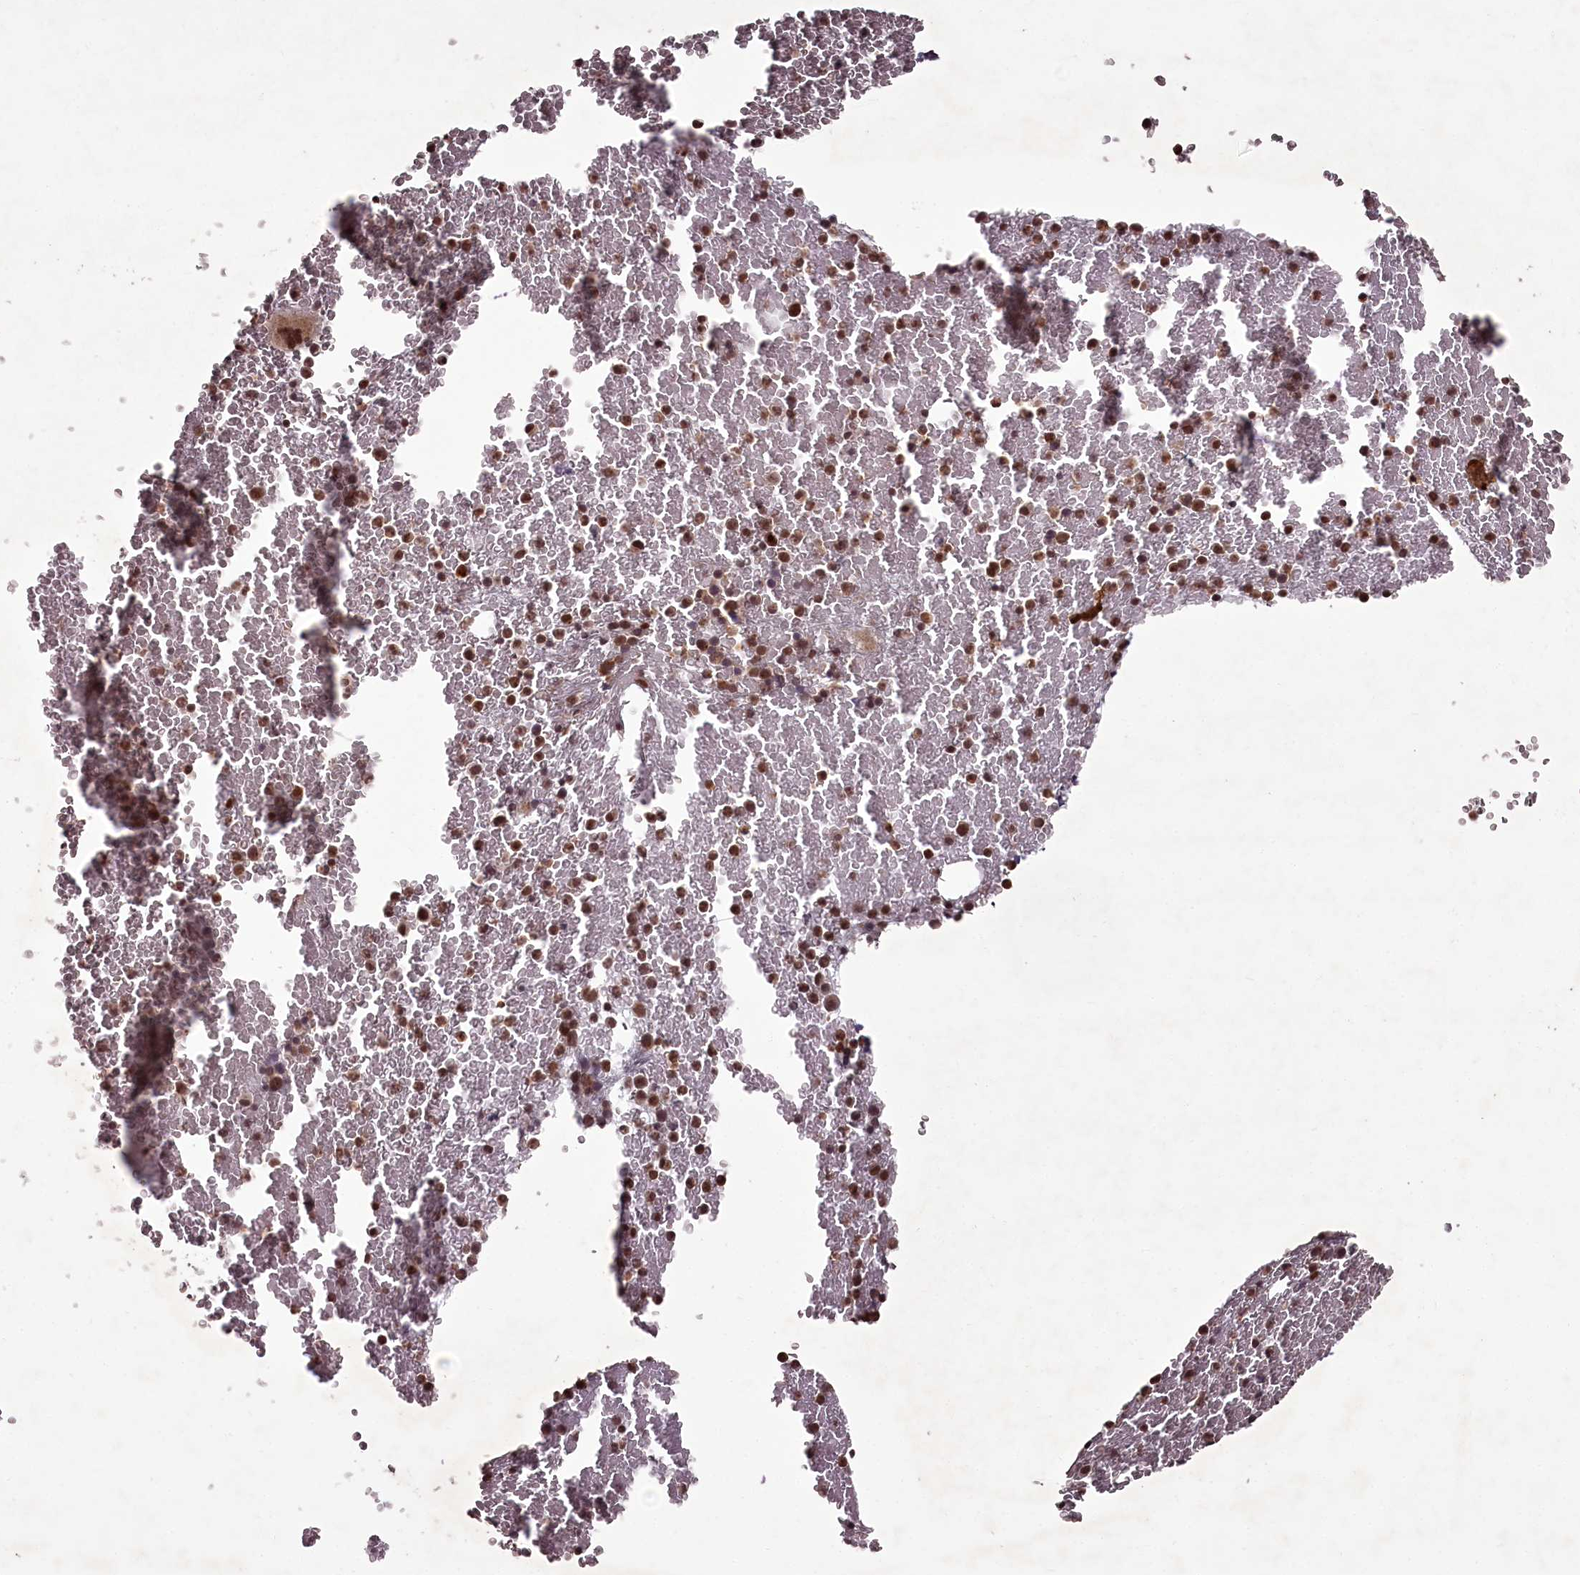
{"staining": {"intensity": "moderate", "quantity": ">75%", "location": "nuclear"}, "tissue": "bone marrow", "cell_type": "Hematopoietic cells", "image_type": "normal", "snomed": [{"axis": "morphology", "description": "Normal tissue, NOS"}, {"axis": "topography", "description": "Bone marrow"}], "caption": "Bone marrow stained with a brown dye reveals moderate nuclear positive positivity in about >75% of hematopoietic cells.", "gene": "CEP83", "patient": {"sex": "male", "age": 36}}